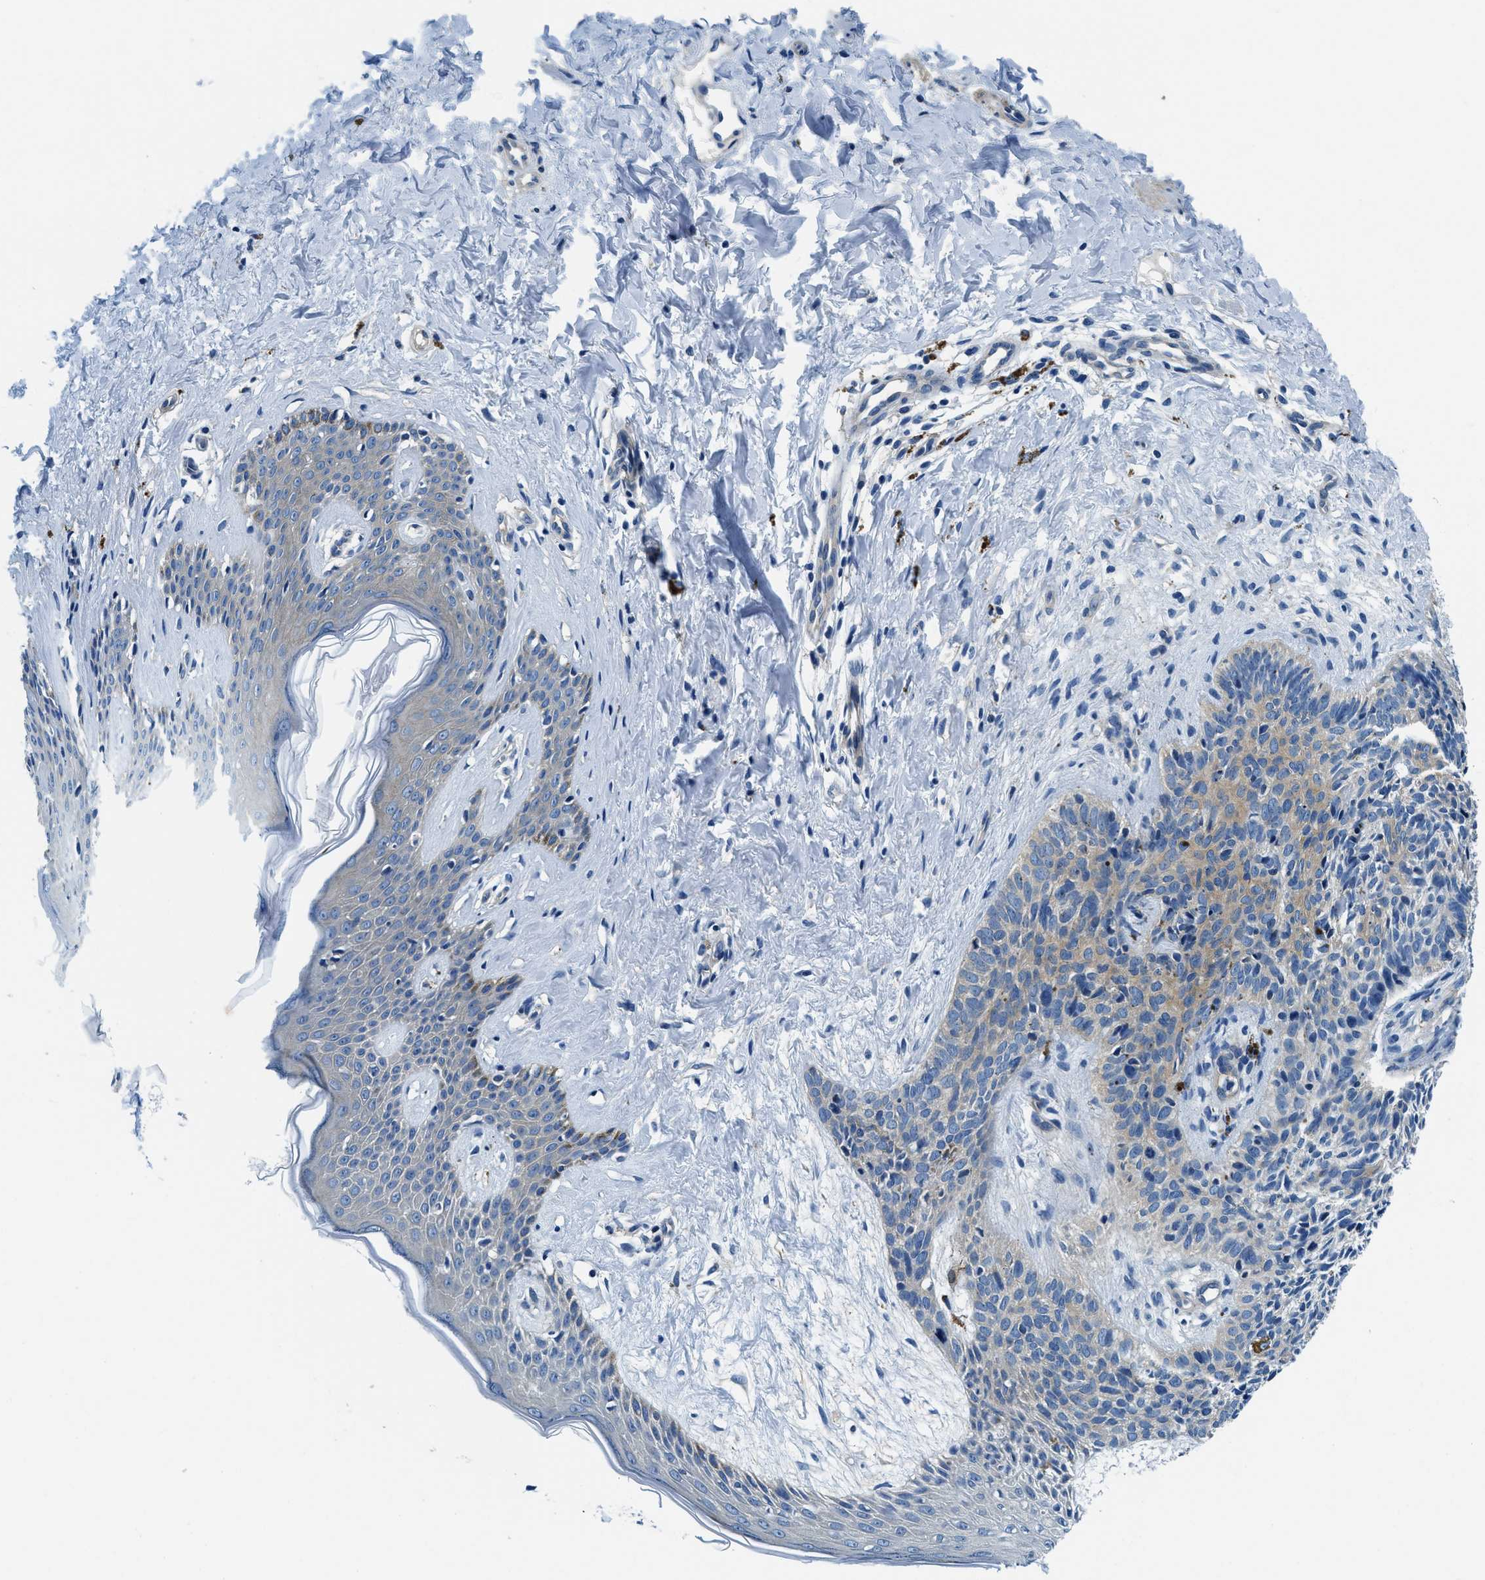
{"staining": {"intensity": "weak", "quantity": "25%-75%", "location": "cytoplasmic/membranous"}, "tissue": "skin cancer", "cell_type": "Tumor cells", "image_type": "cancer", "snomed": [{"axis": "morphology", "description": "Basal cell carcinoma"}, {"axis": "topography", "description": "Skin"}], "caption": "A high-resolution histopathology image shows immunohistochemistry (IHC) staining of basal cell carcinoma (skin), which shows weak cytoplasmic/membranous expression in about 25%-75% of tumor cells.", "gene": "TWF1", "patient": {"sex": "male", "age": 60}}